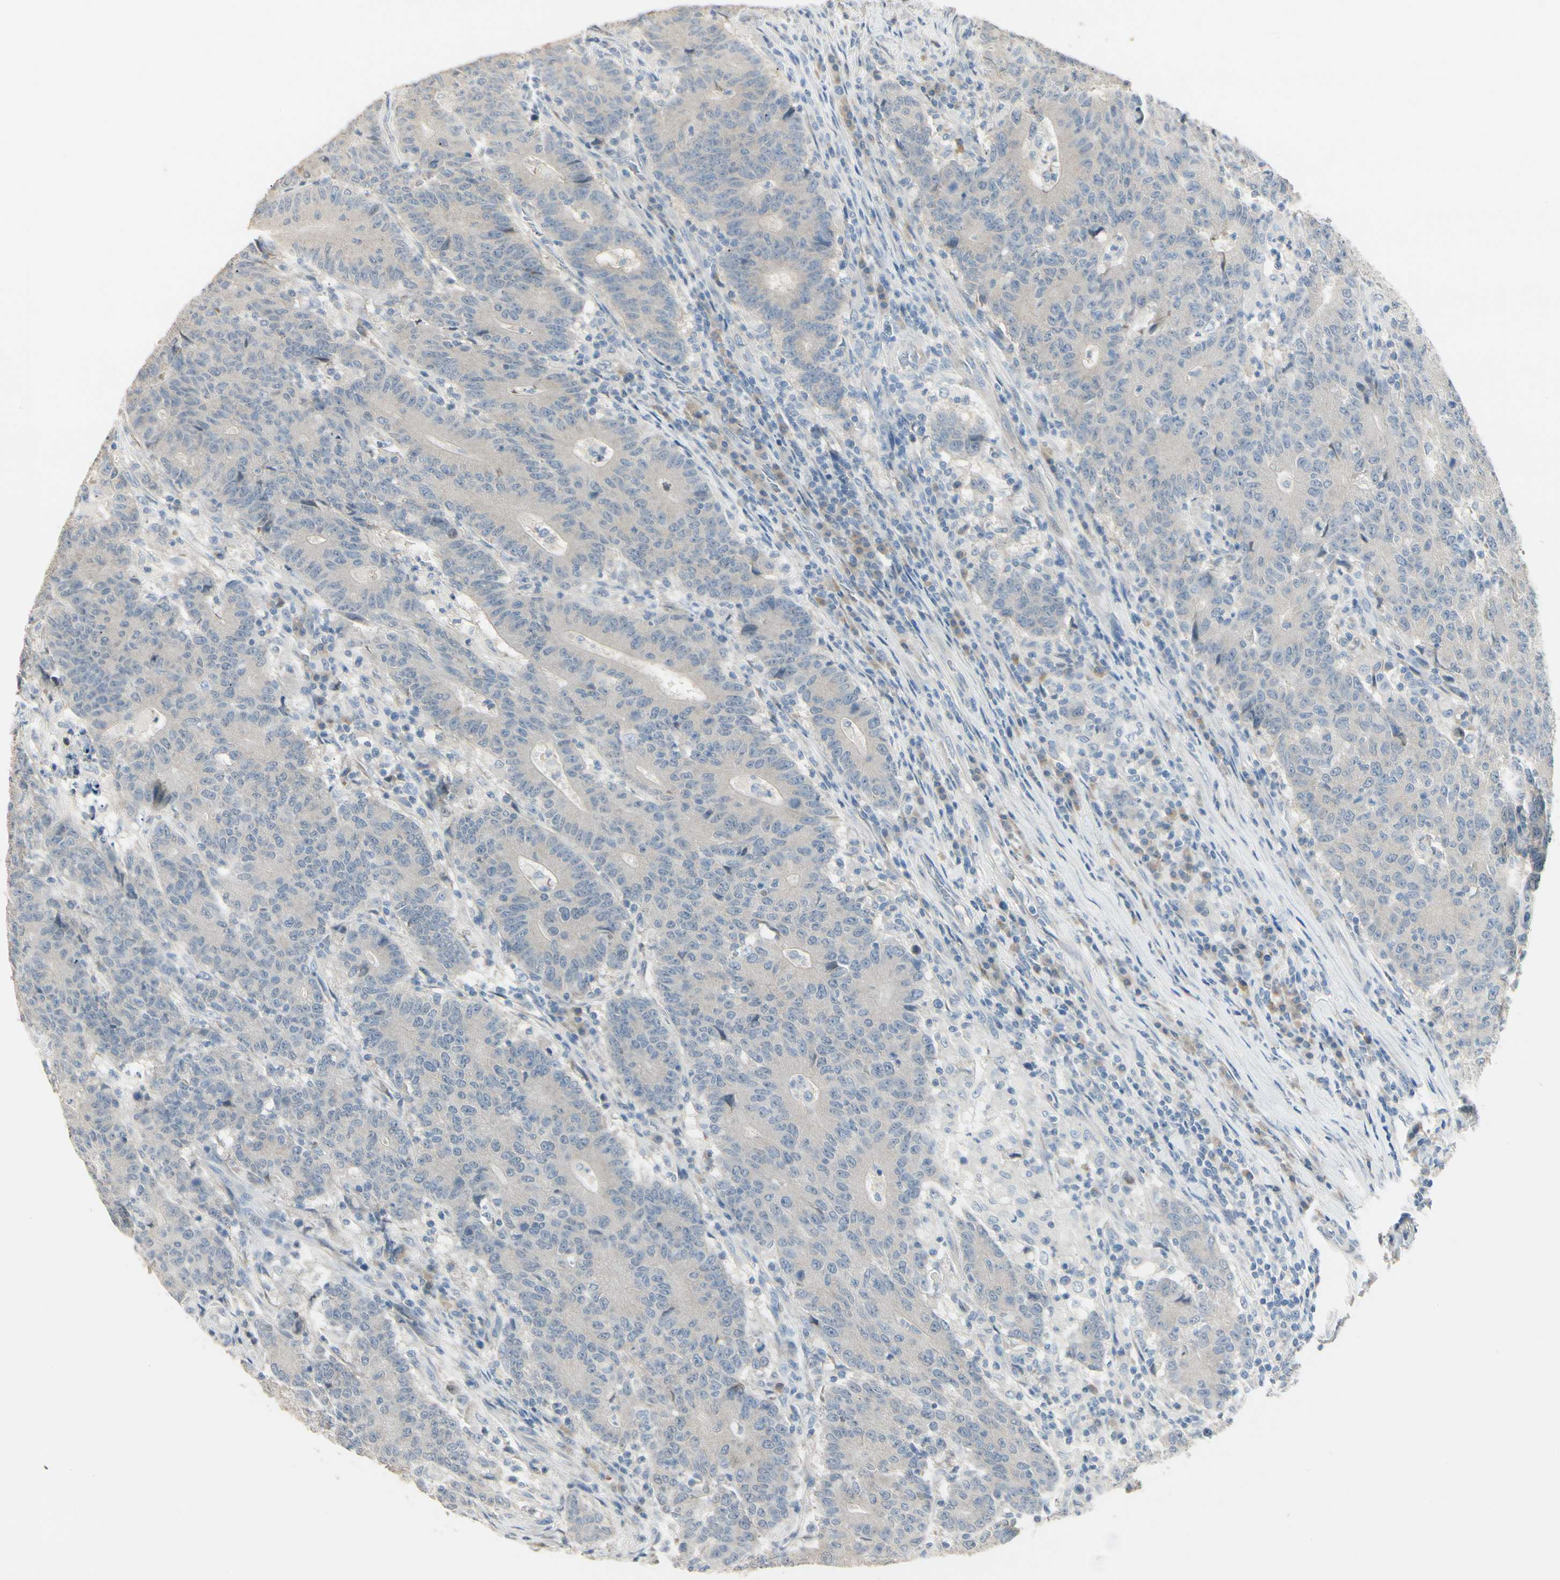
{"staining": {"intensity": "weak", "quantity": "<25%", "location": "cytoplasmic/membranous"}, "tissue": "colorectal cancer", "cell_type": "Tumor cells", "image_type": "cancer", "snomed": [{"axis": "morphology", "description": "Normal tissue, NOS"}, {"axis": "morphology", "description": "Adenocarcinoma, NOS"}, {"axis": "topography", "description": "Colon"}], "caption": "Immunohistochemistry (IHC) of human colorectal cancer (adenocarcinoma) reveals no expression in tumor cells.", "gene": "GNE", "patient": {"sex": "female", "age": 75}}